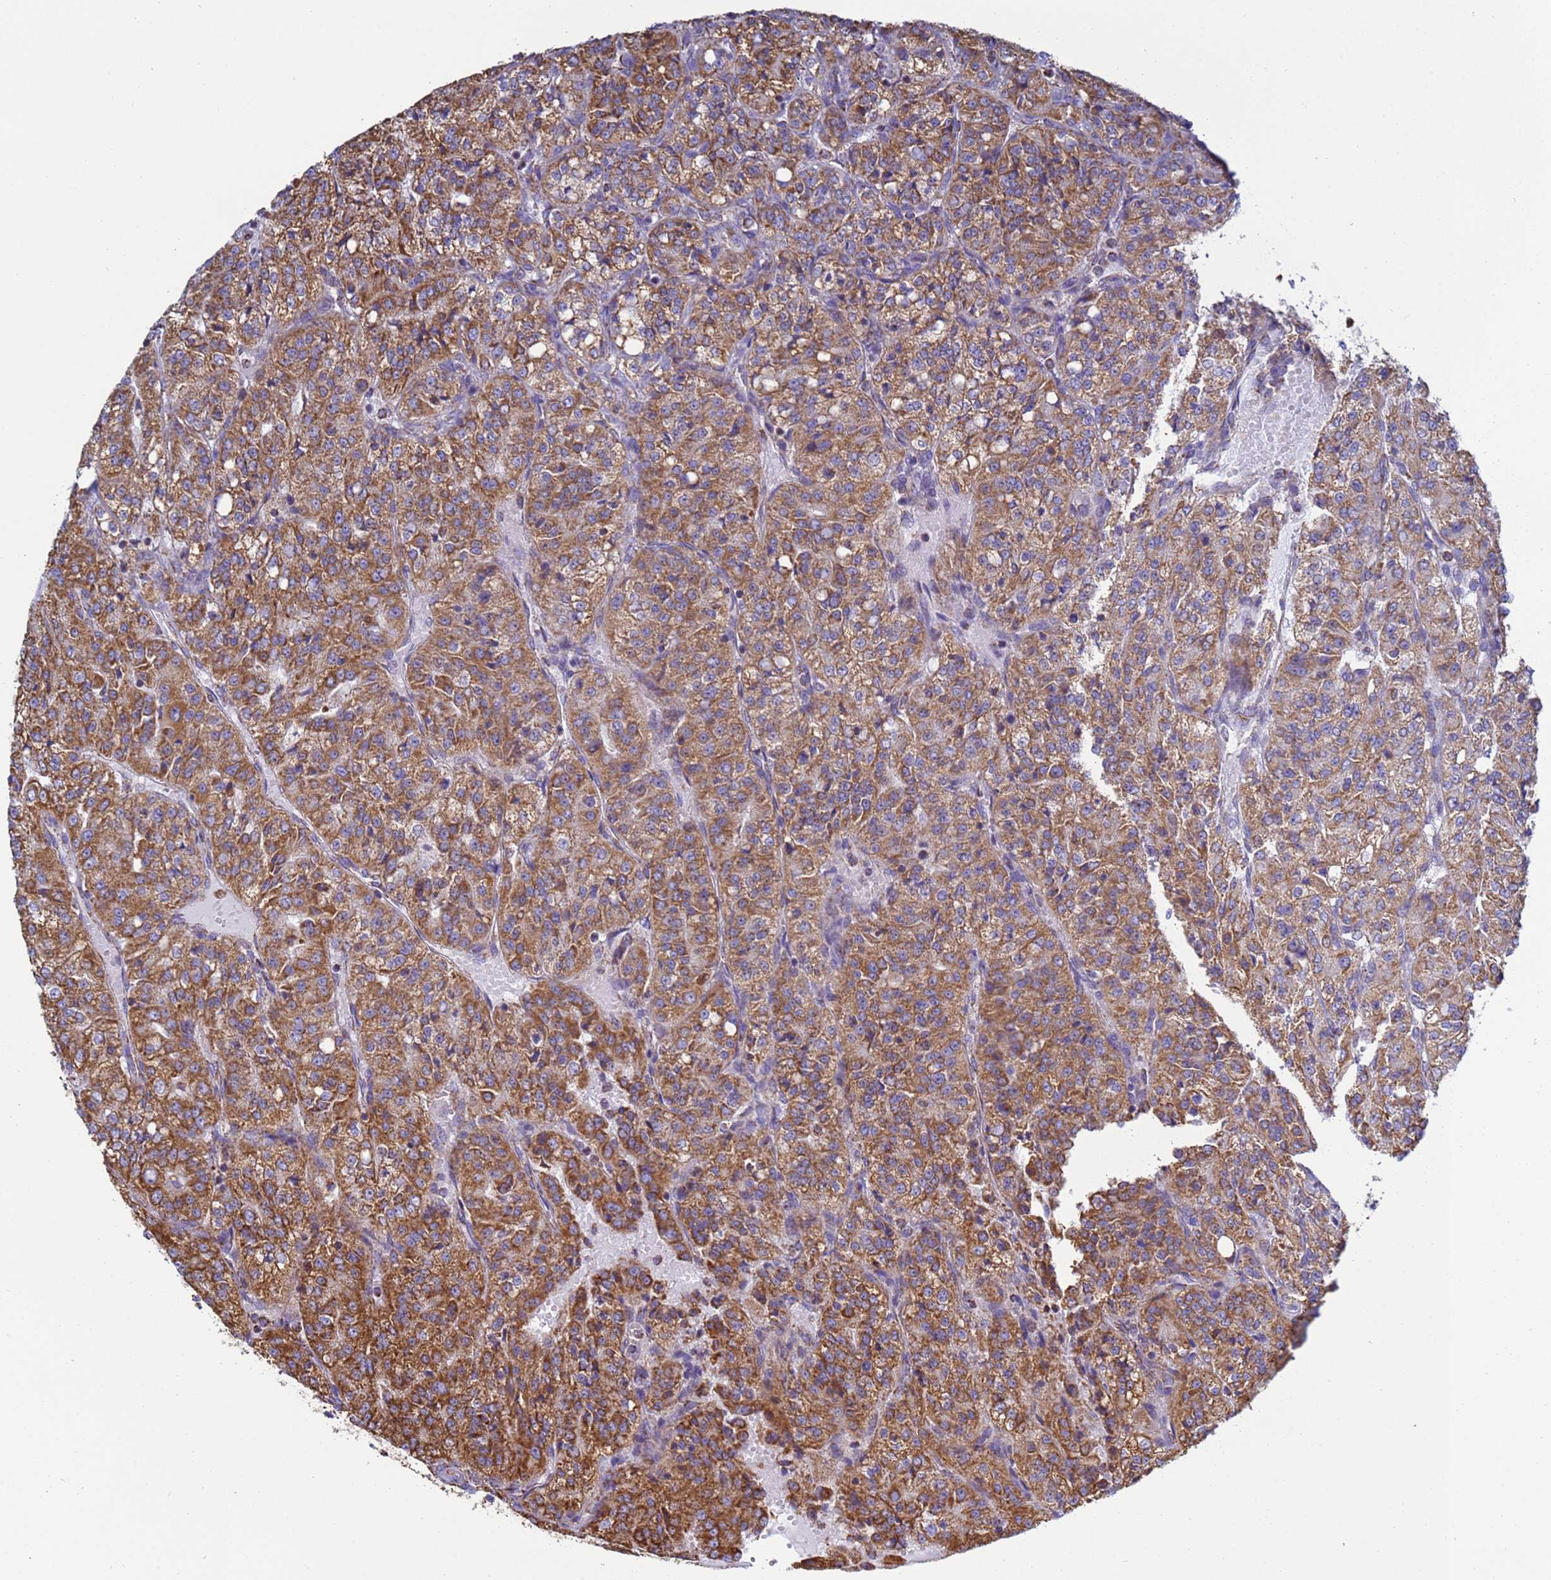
{"staining": {"intensity": "strong", "quantity": ">75%", "location": "cytoplasmic/membranous"}, "tissue": "renal cancer", "cell_type": "Tumor cells", "image_type": "cancer", "snomed": [{"axis": "morphology", "description": "Adenocarcinoma, NOS"}, {"axis": "topography", "description": "Kidney"}], "caption": "Protein staining of adenocarcinoma (renal) tissue reveals strong cytoplasmic/membranous expression in approximately >75% of tumor cells.", "gene": "COQ4", "patient": {"sex": "female", "age": 63}}